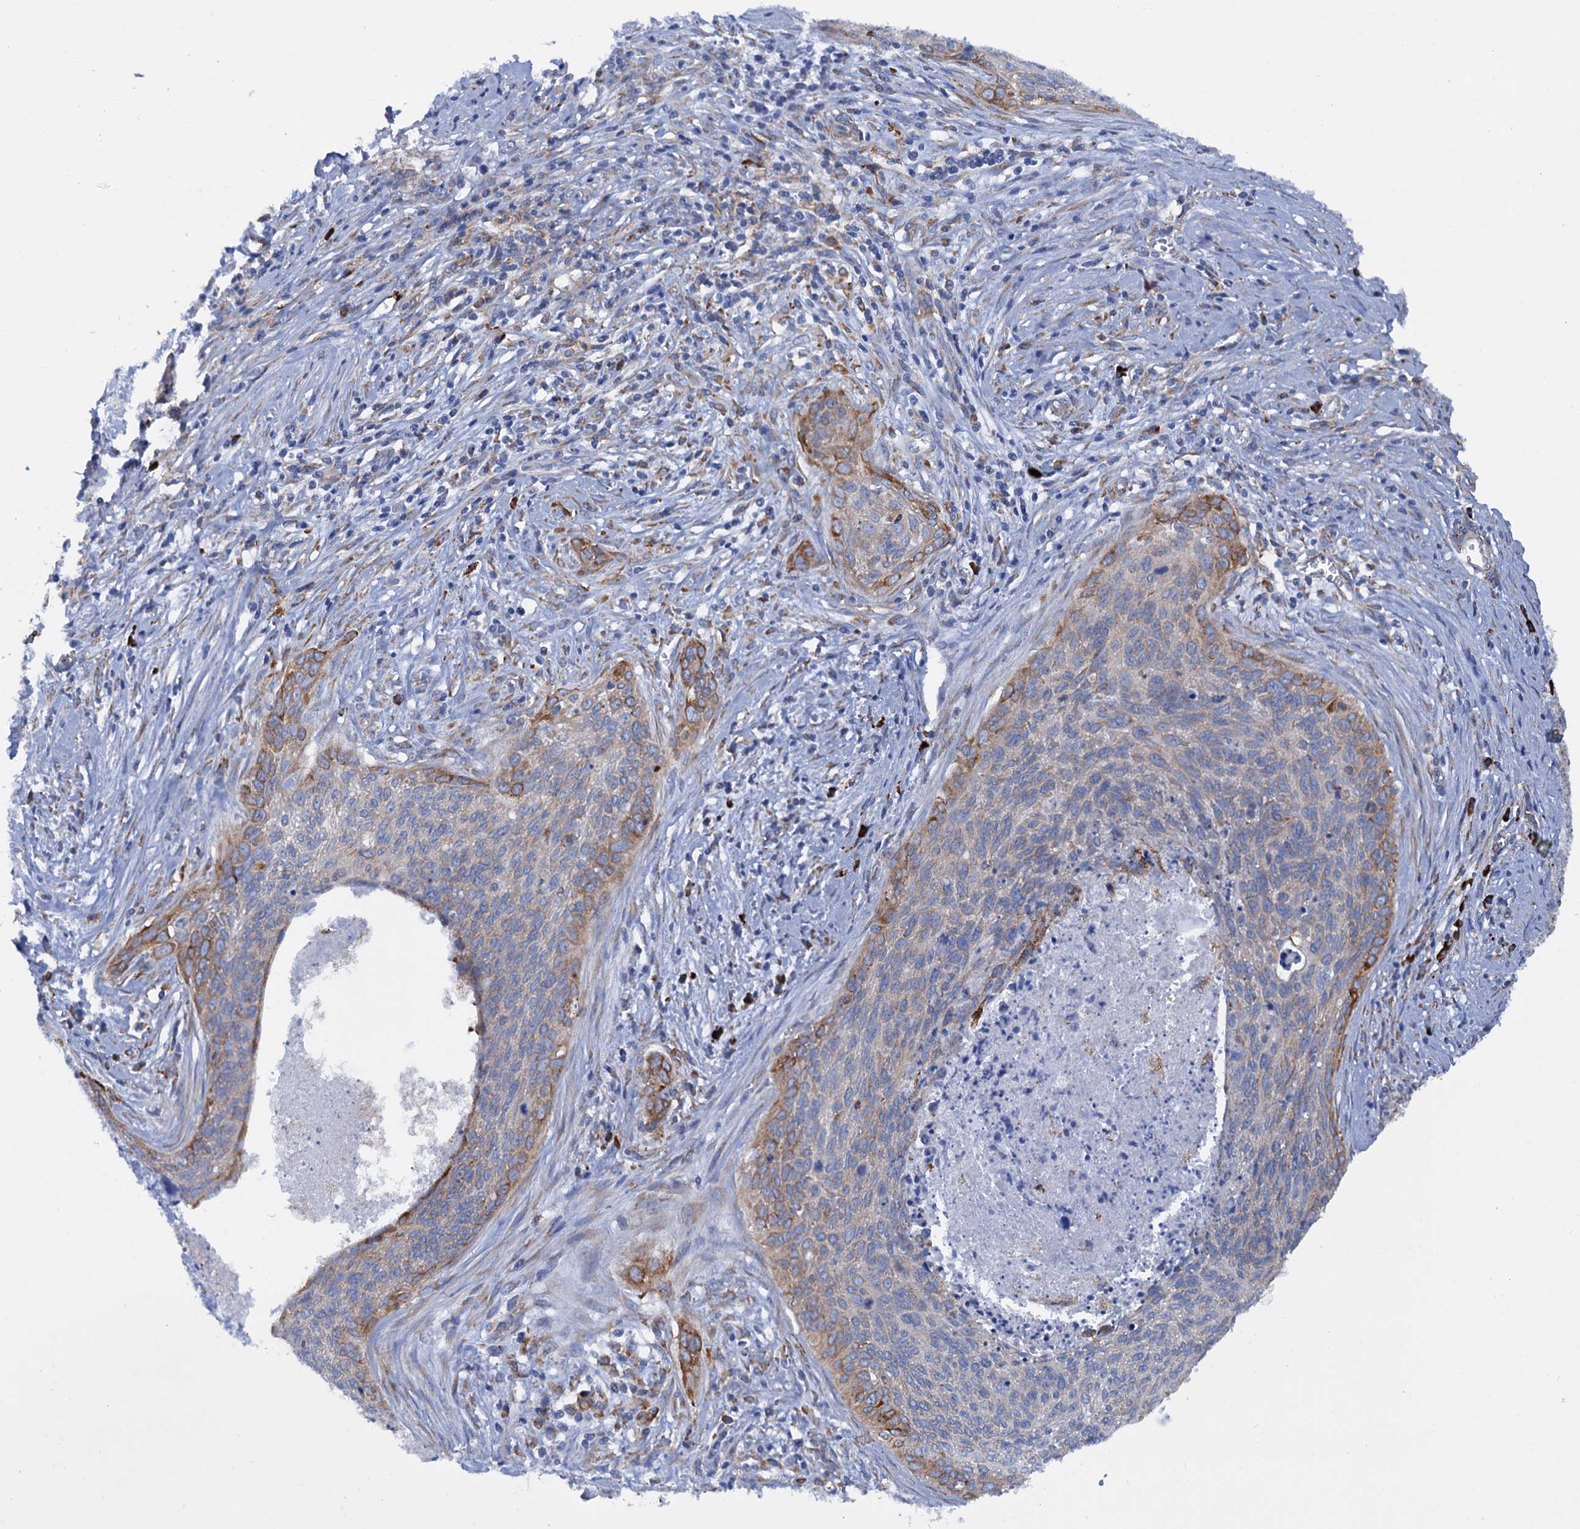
{"staining": {"intensity": "moderate", "quantity": "<25%", "location": "cytoplasmic/membranous"}, "tissue": "cervical cancer", "cell_type": "Tumor cells", "image_type": "cancer", "snomed": [{"axis": "morphology", "description": "Squamous cell carcinoma, NOS"}, {"axis": "topography", "description": "Cervix"}], "caption": "Protein expression by immunohistochemistry (IHC) demonstrates moderate cytoplasmic/membranous positivity in approximately <25% of tumor cells in cervical squamous cell carcinoma. The staining was performed using DAB (3,3'-diaminobenzidine), with brown indicating positive protein expression. Nuclei are stained blue with hematoxylin.", "gene": "SHE", "patient": {"sex": "female", "age": 55}}